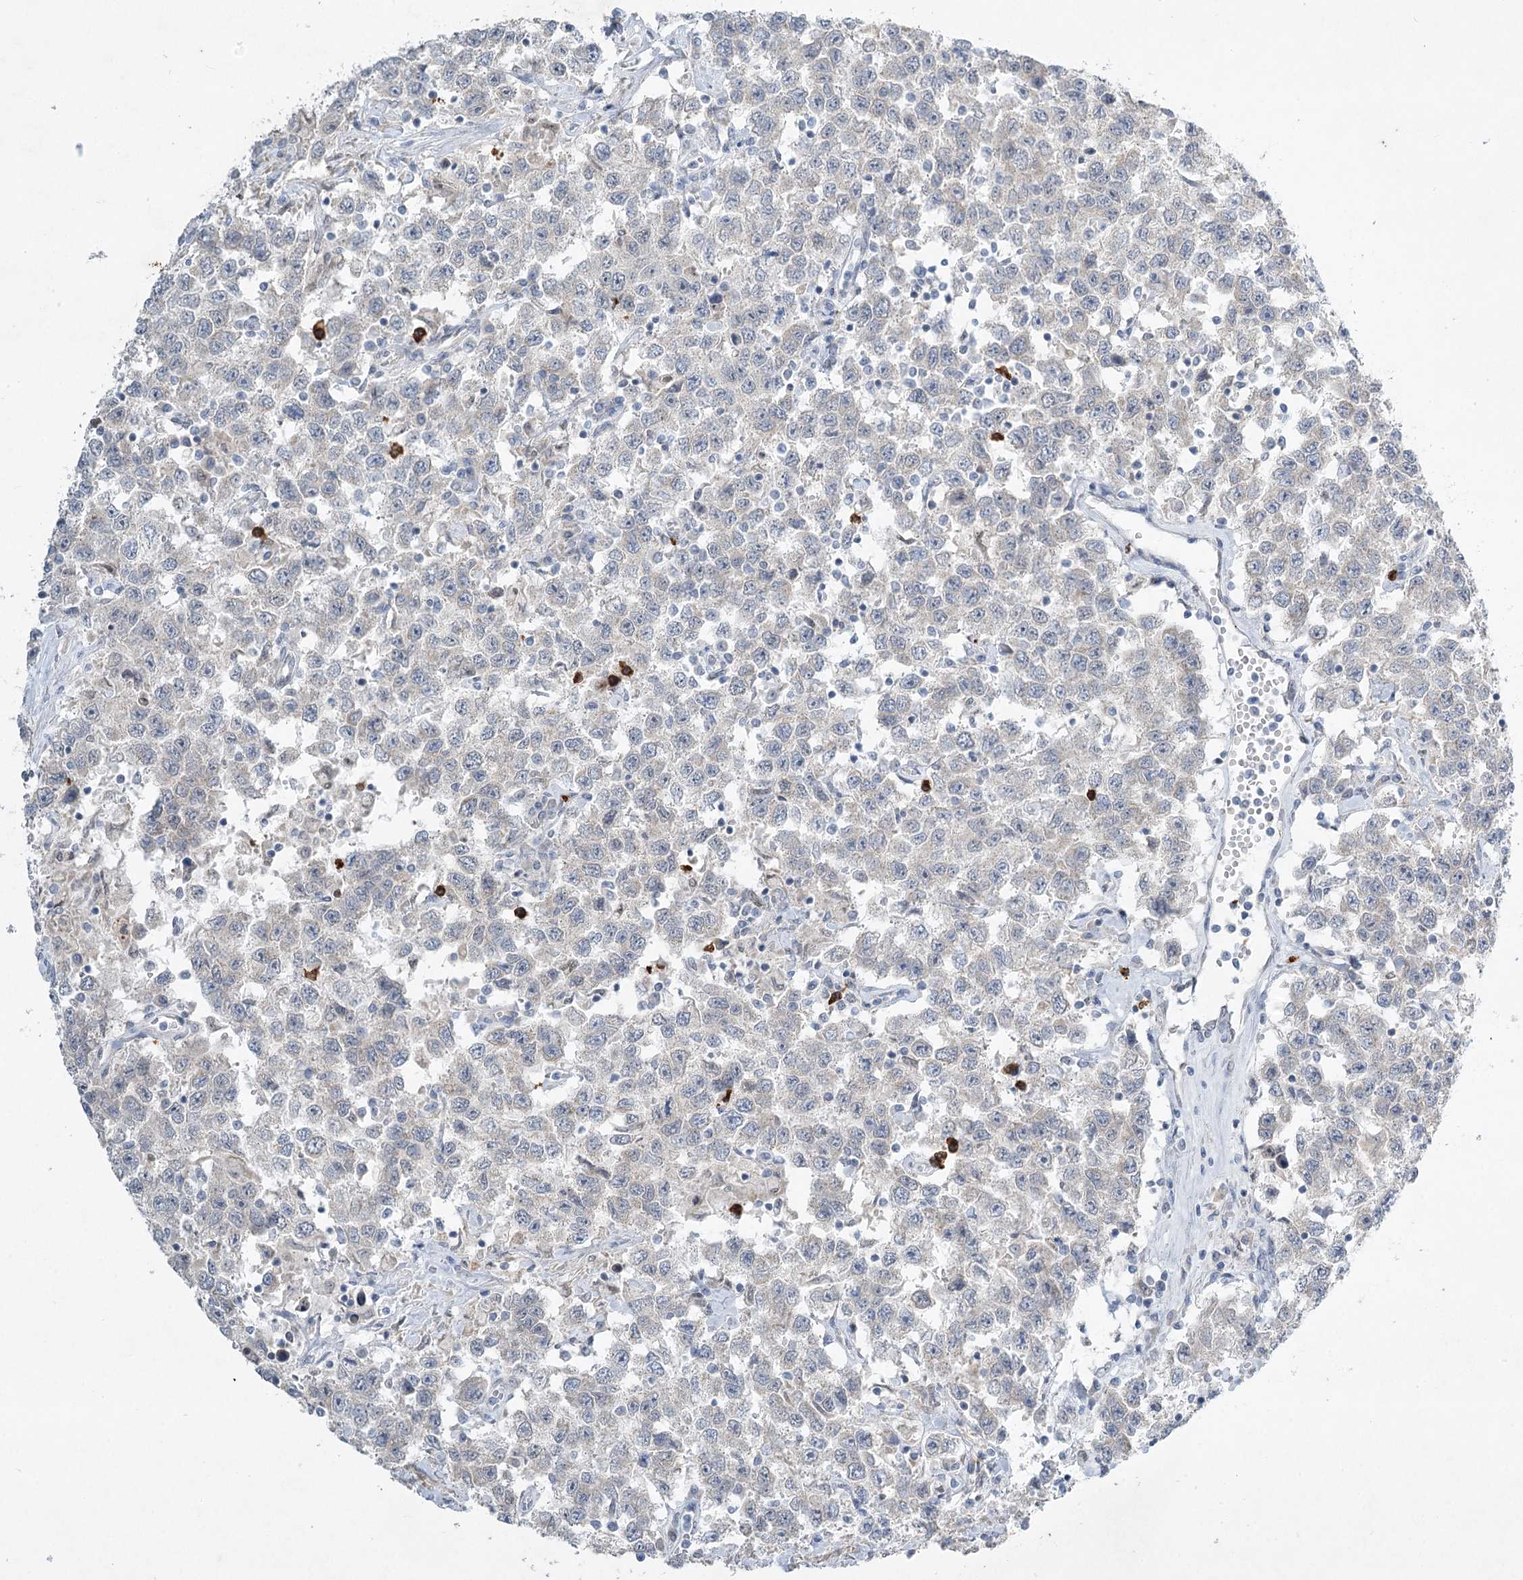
{"staining": {"intensity": "negative", "quantity": "none", "location": "none"}, "tissue": "testis cancer", "cell_type": "Tumor cells", "image_type": "cancer", "snomed": [{"axis": "morphology", "description": "Seminoma, NOS"}, {"axis": "topography", "description": "Testis"}], "caption": "This is an immunohistochemistry micrograph of human testis cancer (seminoma). There is no staining in tumor cells.", "gene": "ABITRAM", "patient": {"sex": "male", "age": 41}}